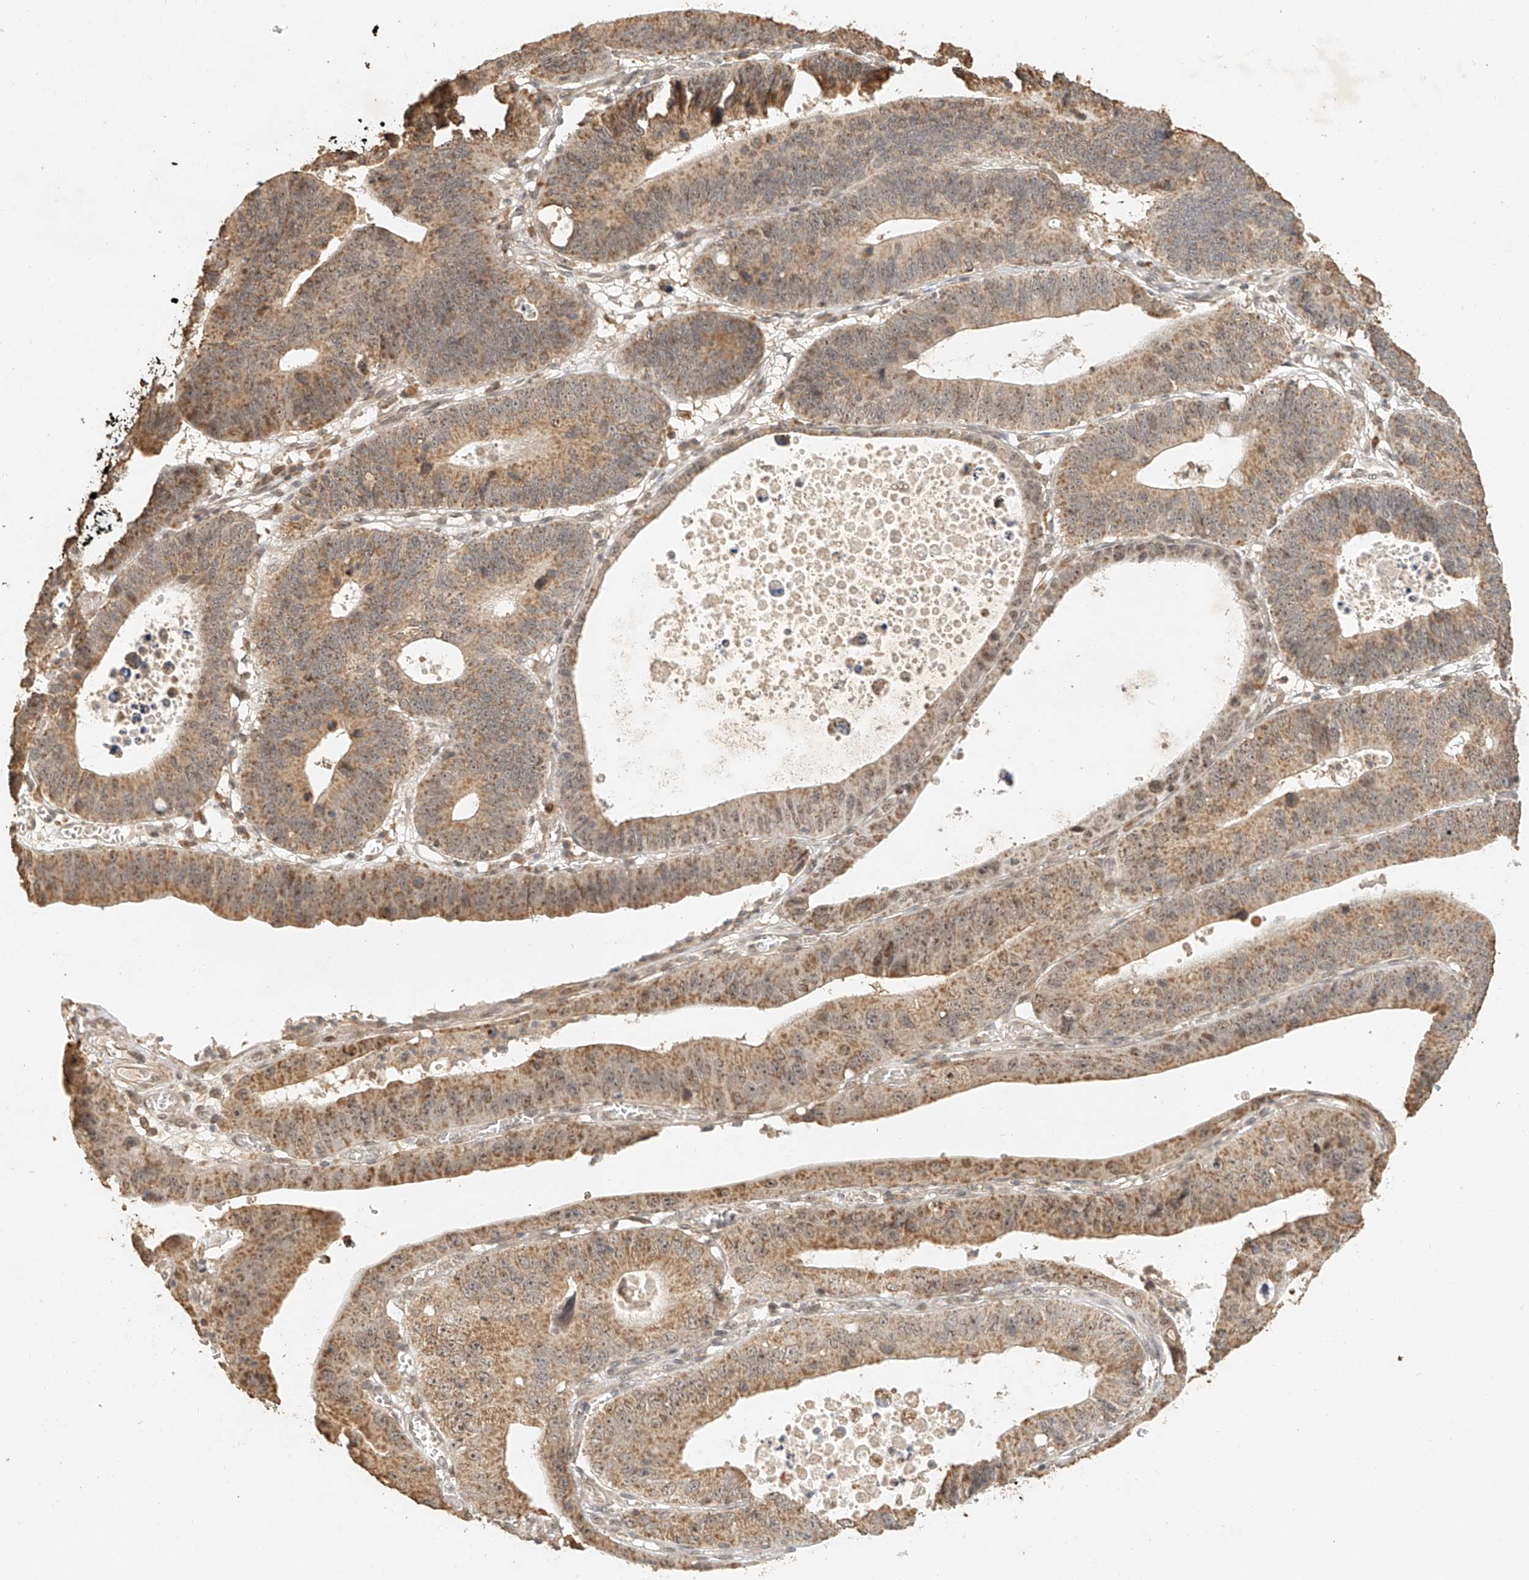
{"staining": {"intensity": "moderate", "quantity": ">75%", "location": "cytoplasmic/membranous"}, "tissue": "stomach cancer", "cell_type": "Tumor cells", "image_type": "cancer", "snomed": [{"axis": "morphology", "description": "Adenocarcinoma, NOS"}, {"axis": "topography", "description": "Stomach"}], "caption": "A brown stain shows moderate cytoplasmic/membranous expression of a protein in adenocarcinoma (stomach) tumor cells.", "gene": "CXorf58", "patient": {"sex": "male", "age": 59}}